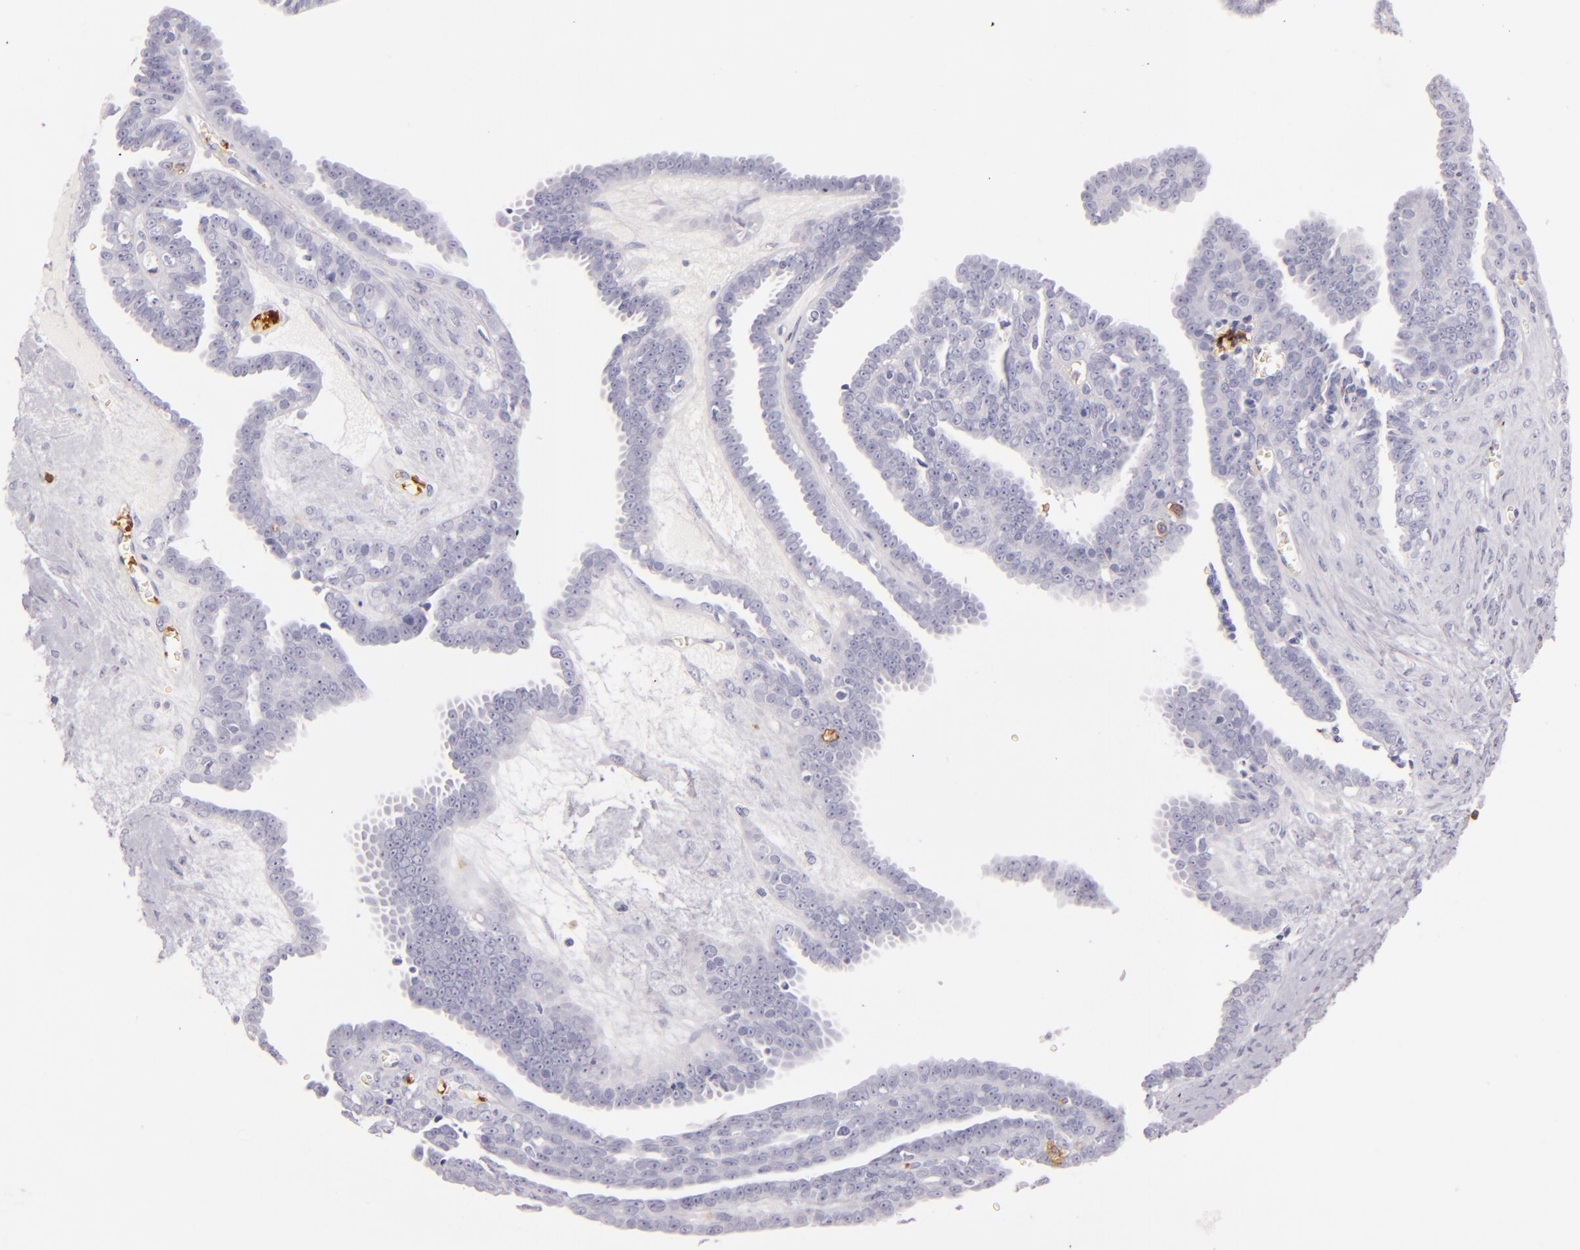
{"staining": {"intensity": "negative", "quantity": "none", "location": "none"}, "tissue": "ovarian cancer", "cell_type": "Tumor cells", "image_type": "cancer", "snomed": [{"axis": "morphology", "description": "Cystadenocarcinoma, serous, NOS"}, {"axis": "topography", "description": "Ovary"}], "caption": "Human serous cystadenocarcinoma (ovarian) stained for a protein using immunohistochemistry (IHC) reveals no staining in tumor cells.", "gene": "LAT", "patient": {"sex": "female", "age": 71}}